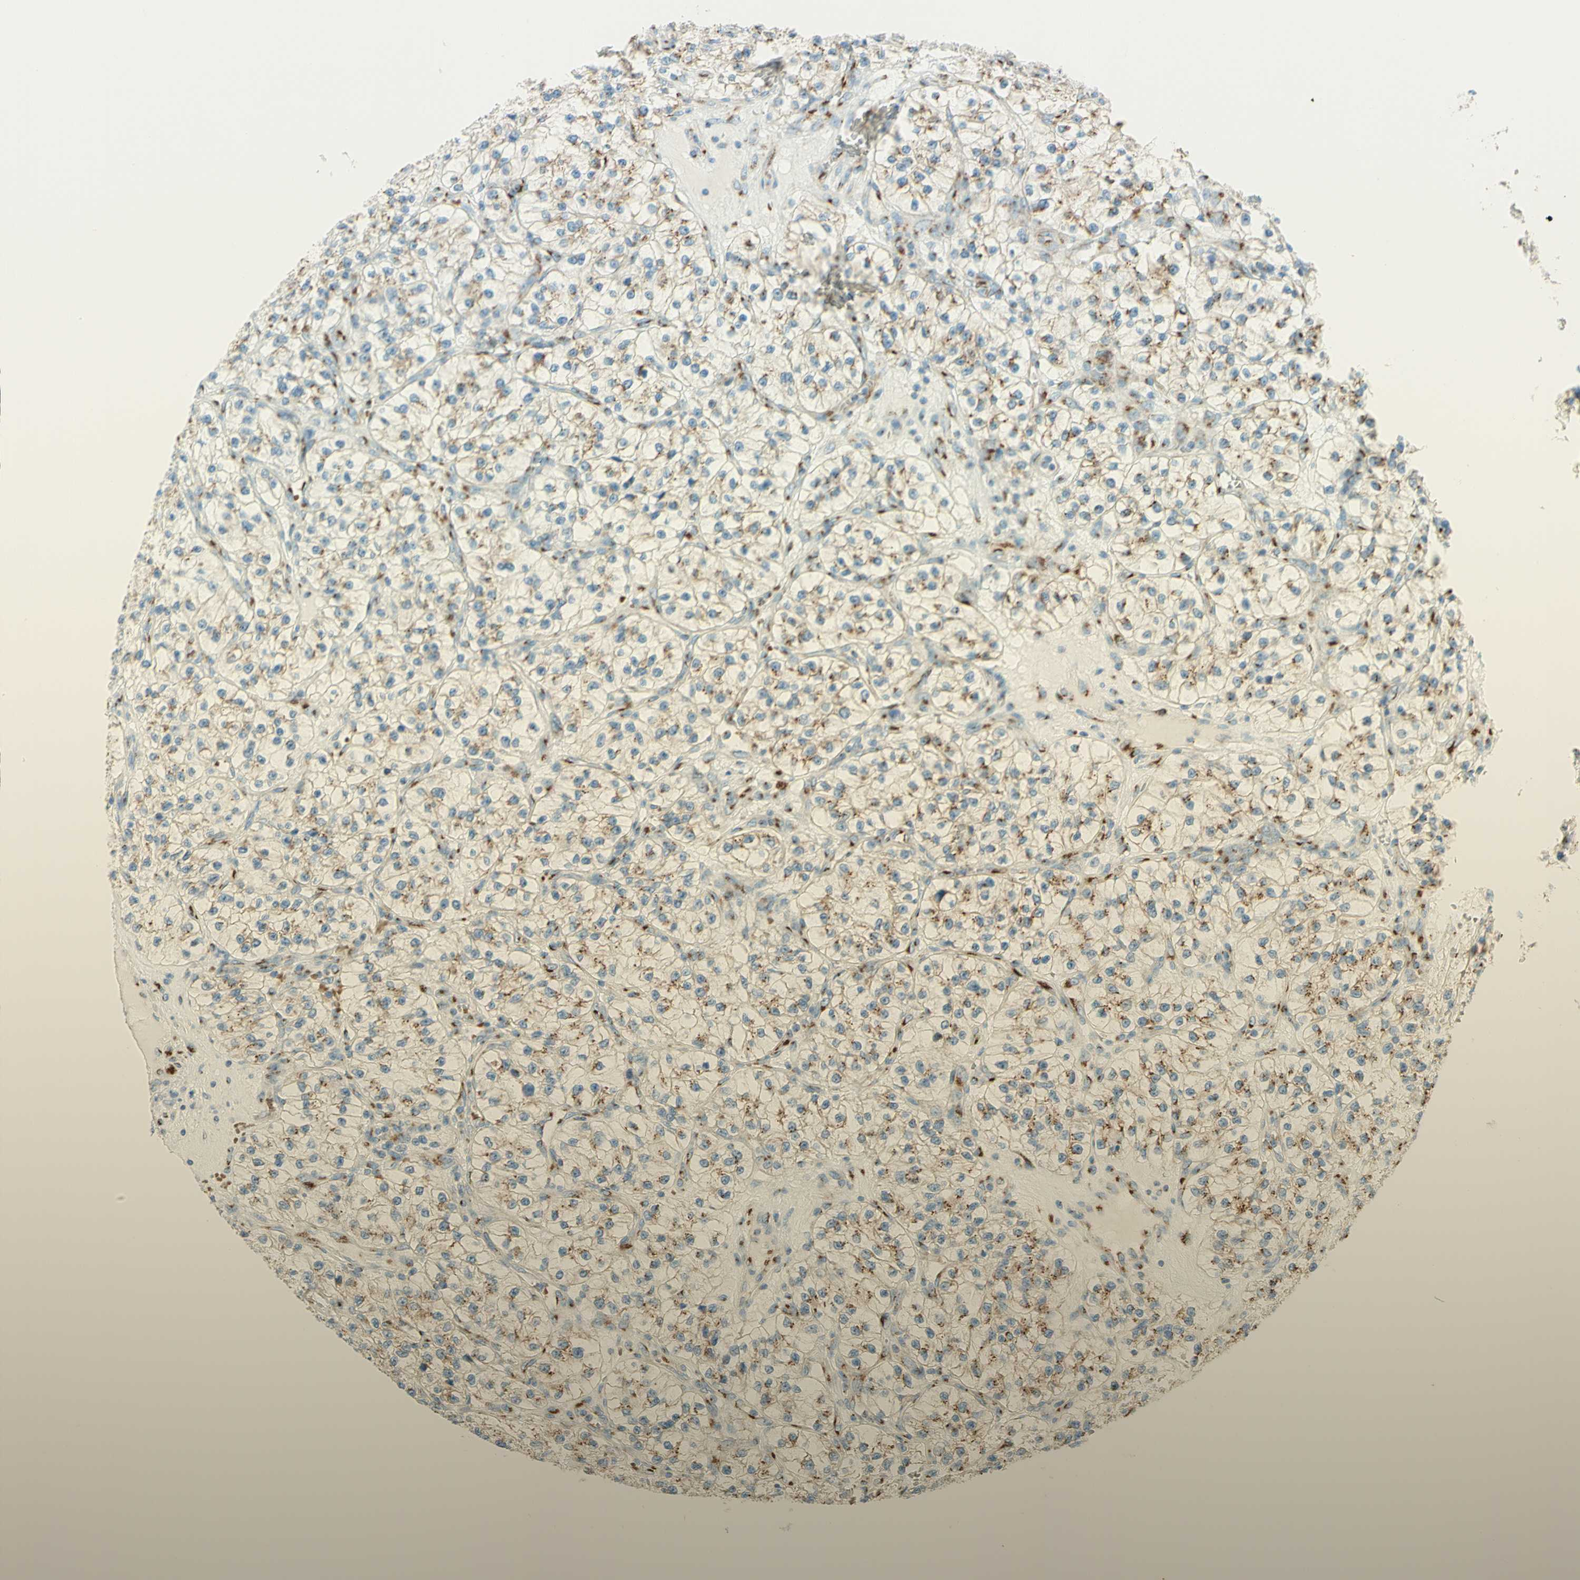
{"staining": {"intensity": "moderate", "quantity": "25%-75%", "location": "cytoplasmic/membranous"}, "tissue": "renal cancer", "cell_type": "Tumor cells", "image_type": "cancer", "snomed": [{"axis": "morphology", "description": "Adenocarcinoma, NOS"}, {"axis": "topography", "description": "Kidney"}], "caption": "Moderate cytoplasmic/membranous staining for a protein is present in about 25%-75% of tumor cells of renal cancer (adenocarcinoma) using immunohistochemistry.", "gene": "GOLGB1", "patient": {"sex": "female", "age": 57}}